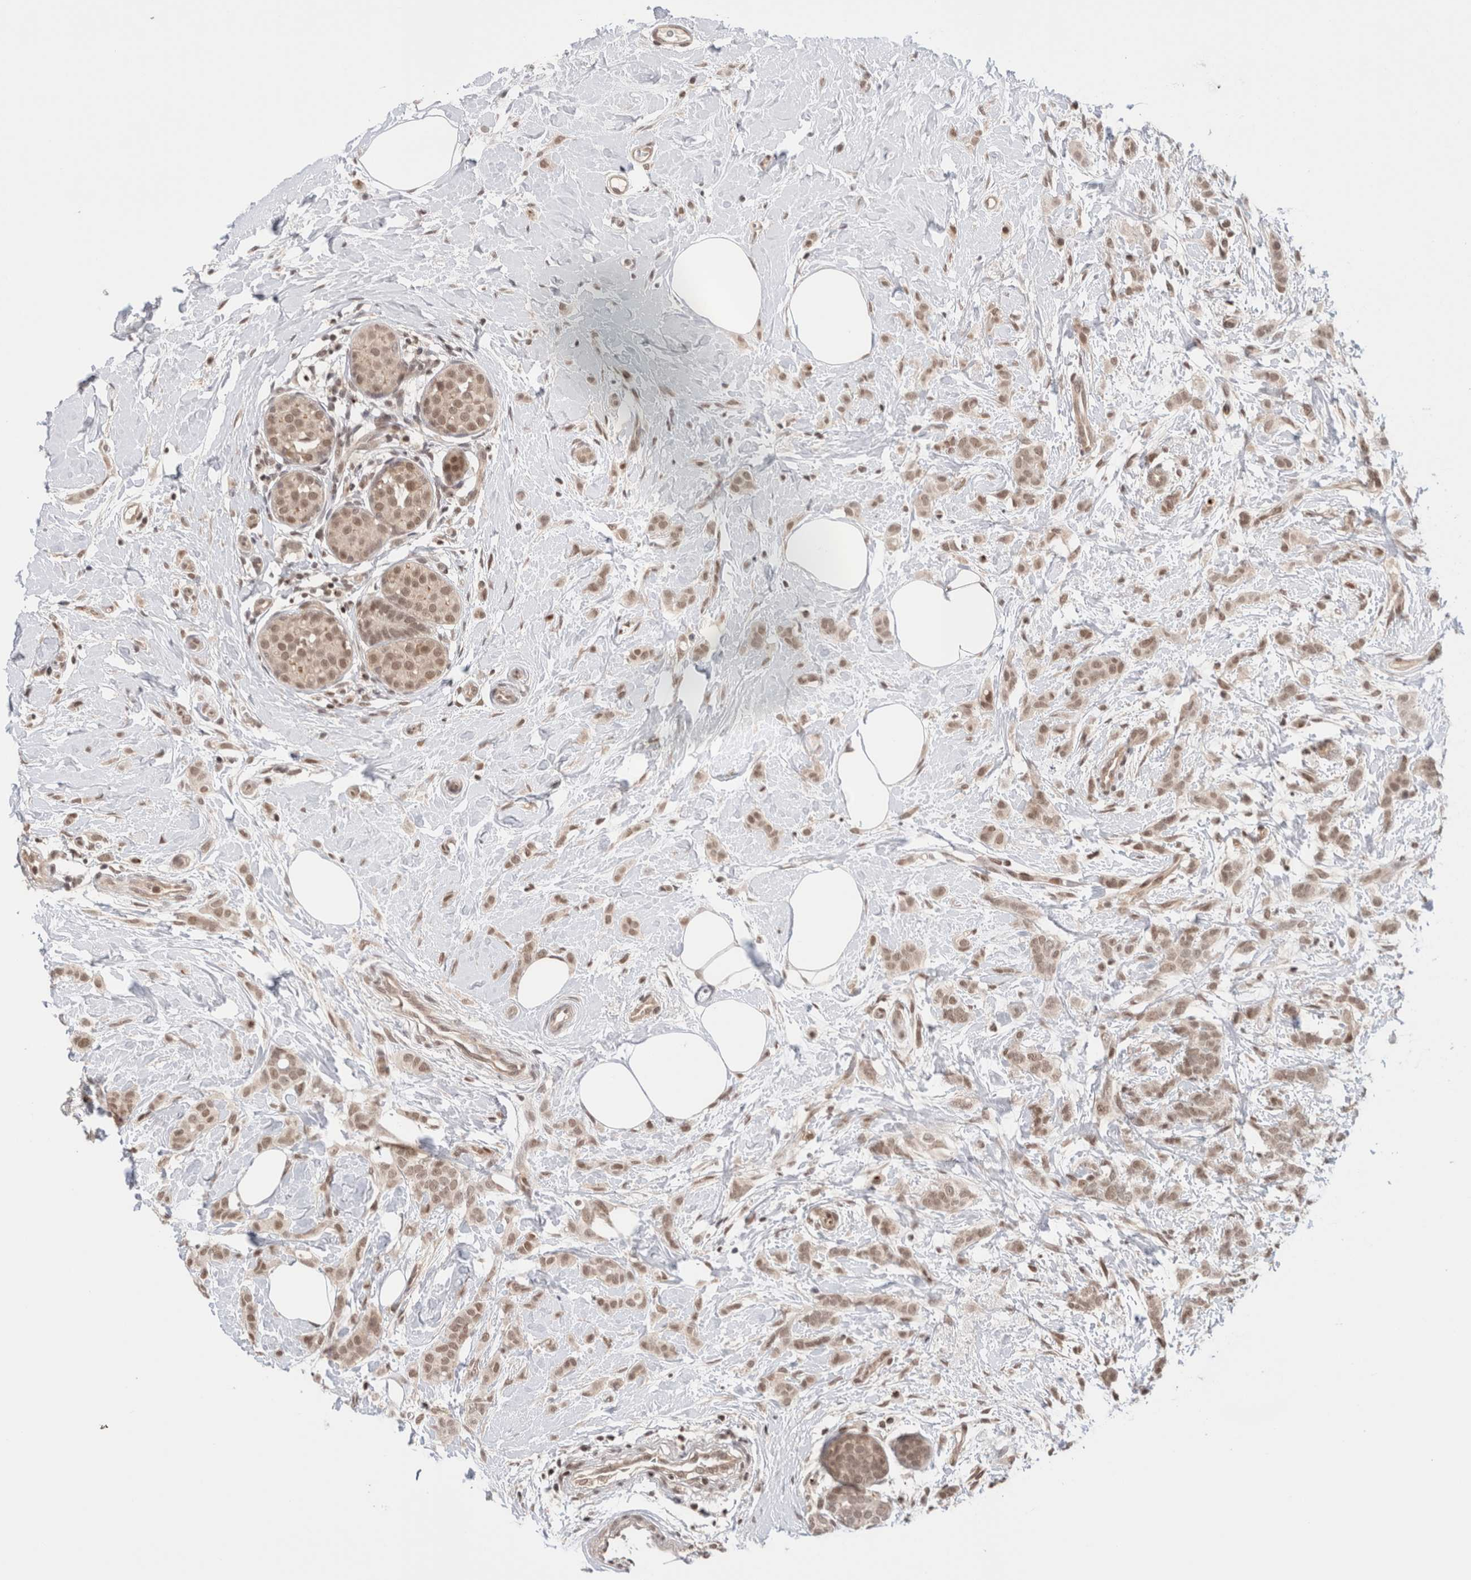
{"staining": {"intensity": "moderate", "quantity": ">75%", "location": "nuclear"}, "tissue": "breast cancer", "cell_type": "Tumor cells", "image_type": "cancer", "snomed": [{"axis": "morphology", "description": "Lobular carcinoma, in situ"}, {"axis": "morphology", "description": "Lobular carcinoma"}, {"axis": "topography", "description": "Breast"}], "caption": "IHC photomicrograph of human breast cancer (lobular carcinoma in situ) stained for a protein (brown), which displays medium levels of moderate nuclear positivity in approximately >75% of tumor cells.", "gene": "GATAD2A", "patient": {"sex": "female", "age": 41}}